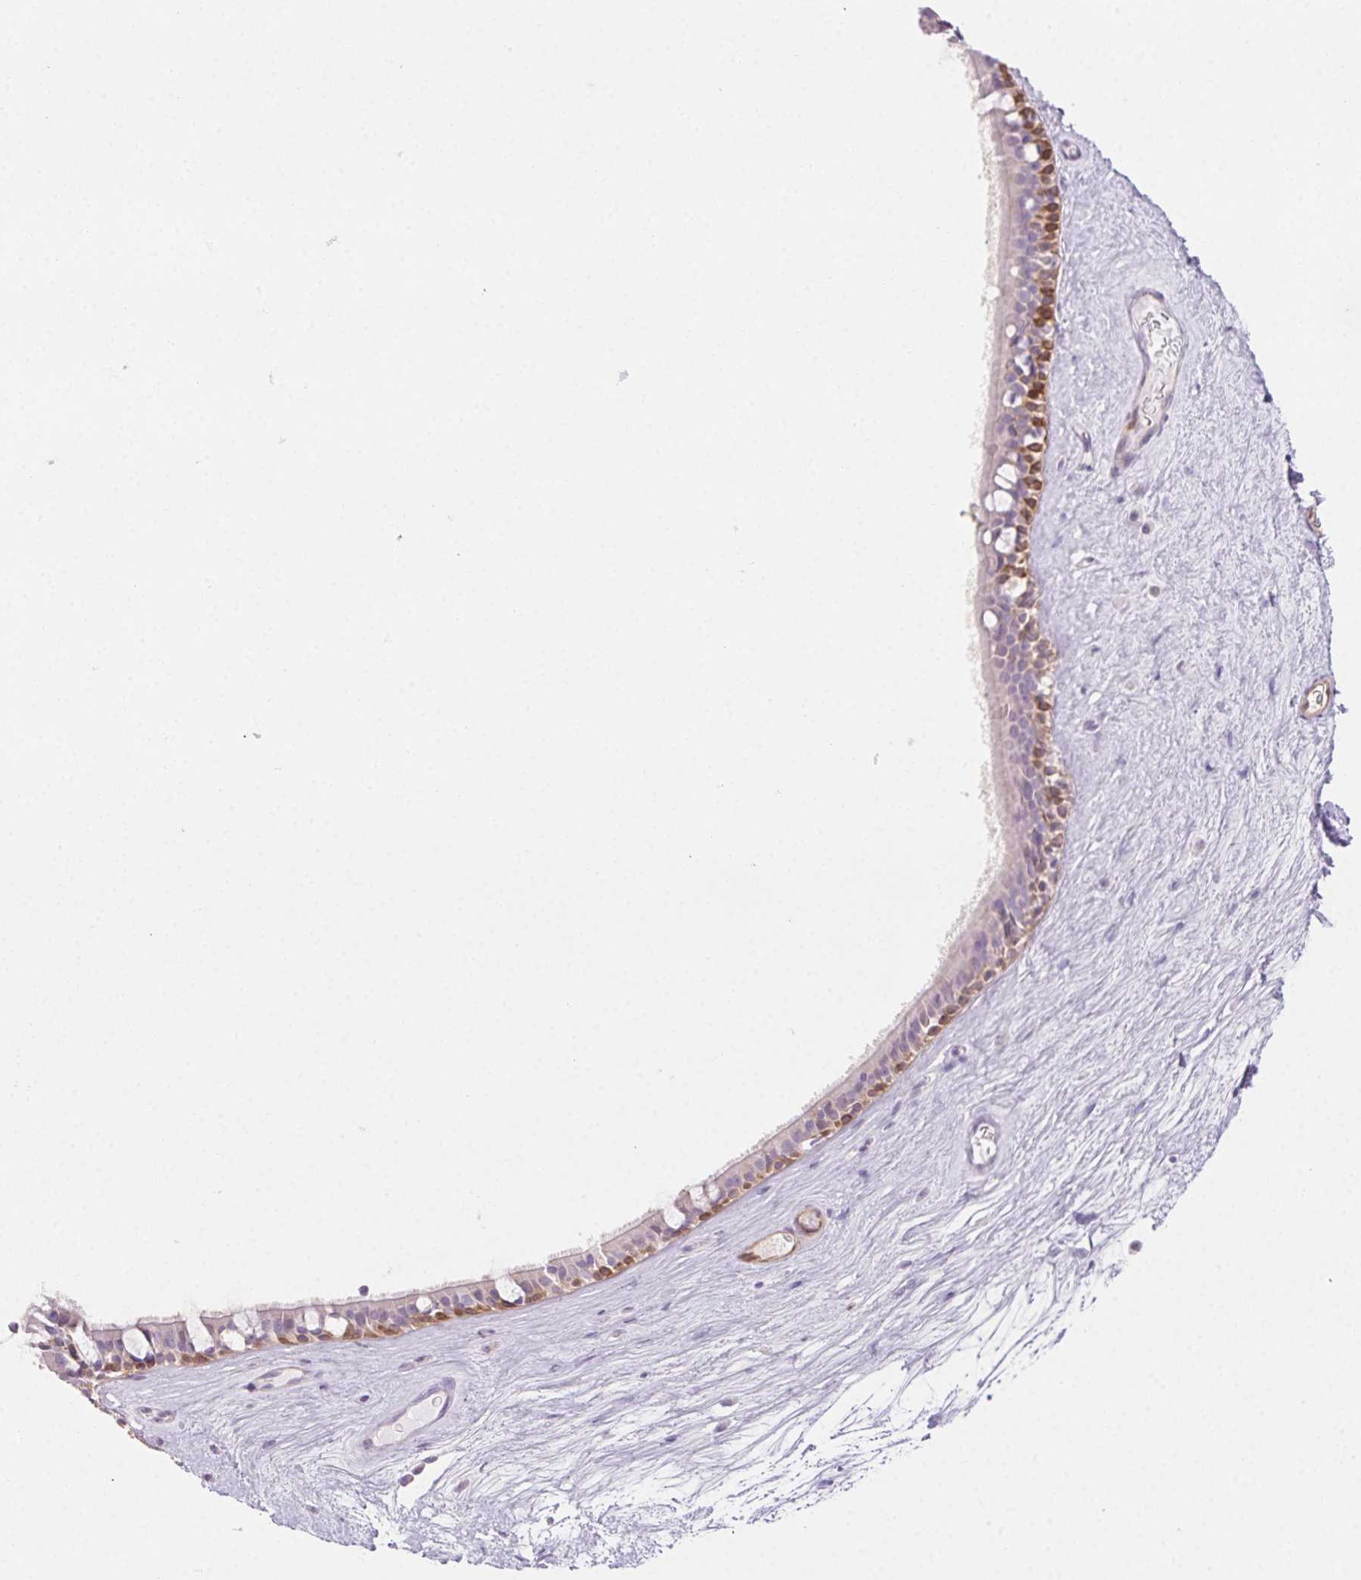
{"staining": {"intensity": "moderate", "quantity": "25%-75%", "location": "cytoplasmic/membranous,nuclear"}, "tissue": "nasopharynx", "cell_type": "Respiratory epithelial cells", "image_type": "normal", "snomed": [{"axis": "morphology", "description": "Normal tissue, NOS"}, {"axis": "topography", "description": "Nasopharynx"}], "caption": "High-magnification brightfield microscopy of unremarkable nasopharynx stained with DAB (brown) and counterstained with hematoxylin (blue). respiratory epithelial cells exhibit moderate cytoplasmic/membranous,nuclear positivity is identified in approximately25%-75% of cells.", "gene": "TMEM45A", "patient": {"sex": "male", "age": 68}}